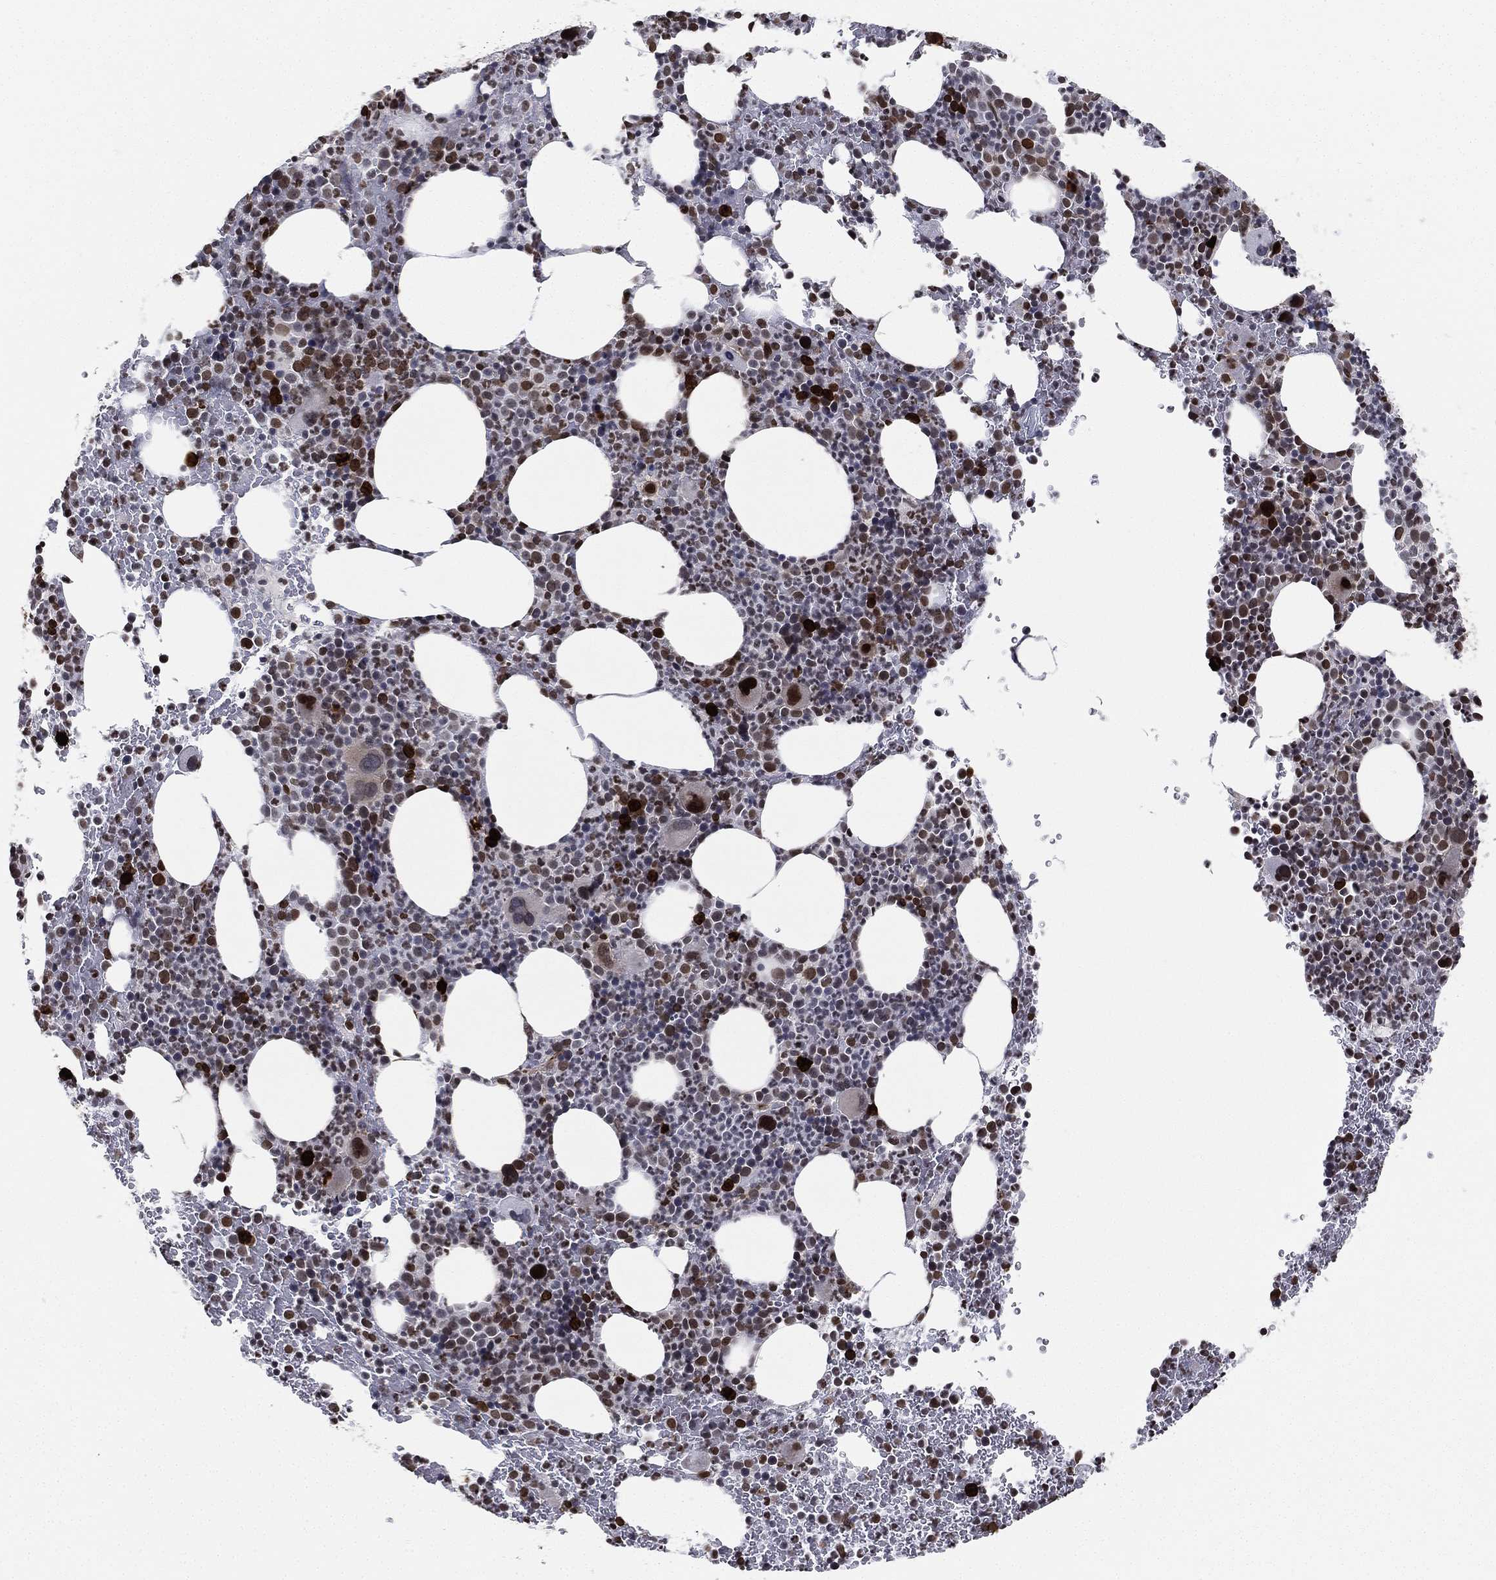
{"staining": {"intensity": "strong", "quantity": "25%-75%", "location": "nuclear"}, "tissue": "bone marrow", "cell_type": "Hematopoietic cells", "image_type": "normal", "snomed": [{"axis": "morphology", "description": "Normal tissue, NOS"}, {"axis": "topography", "description": "Bone marrow"}], "caption": "Immunohistochemical staining of unremarkable human bone marrow displays strong nuclear protein staining in about 25%-75% of hematopoietic cells. The staining was performed using DAB (3,3'-diaminobenzidine), with brown indicating positive protein expression. Nuclei are stained blue with hematoxylin.", "gene": "LMNB1", "patient": {"sex": "male", "age": 83}}